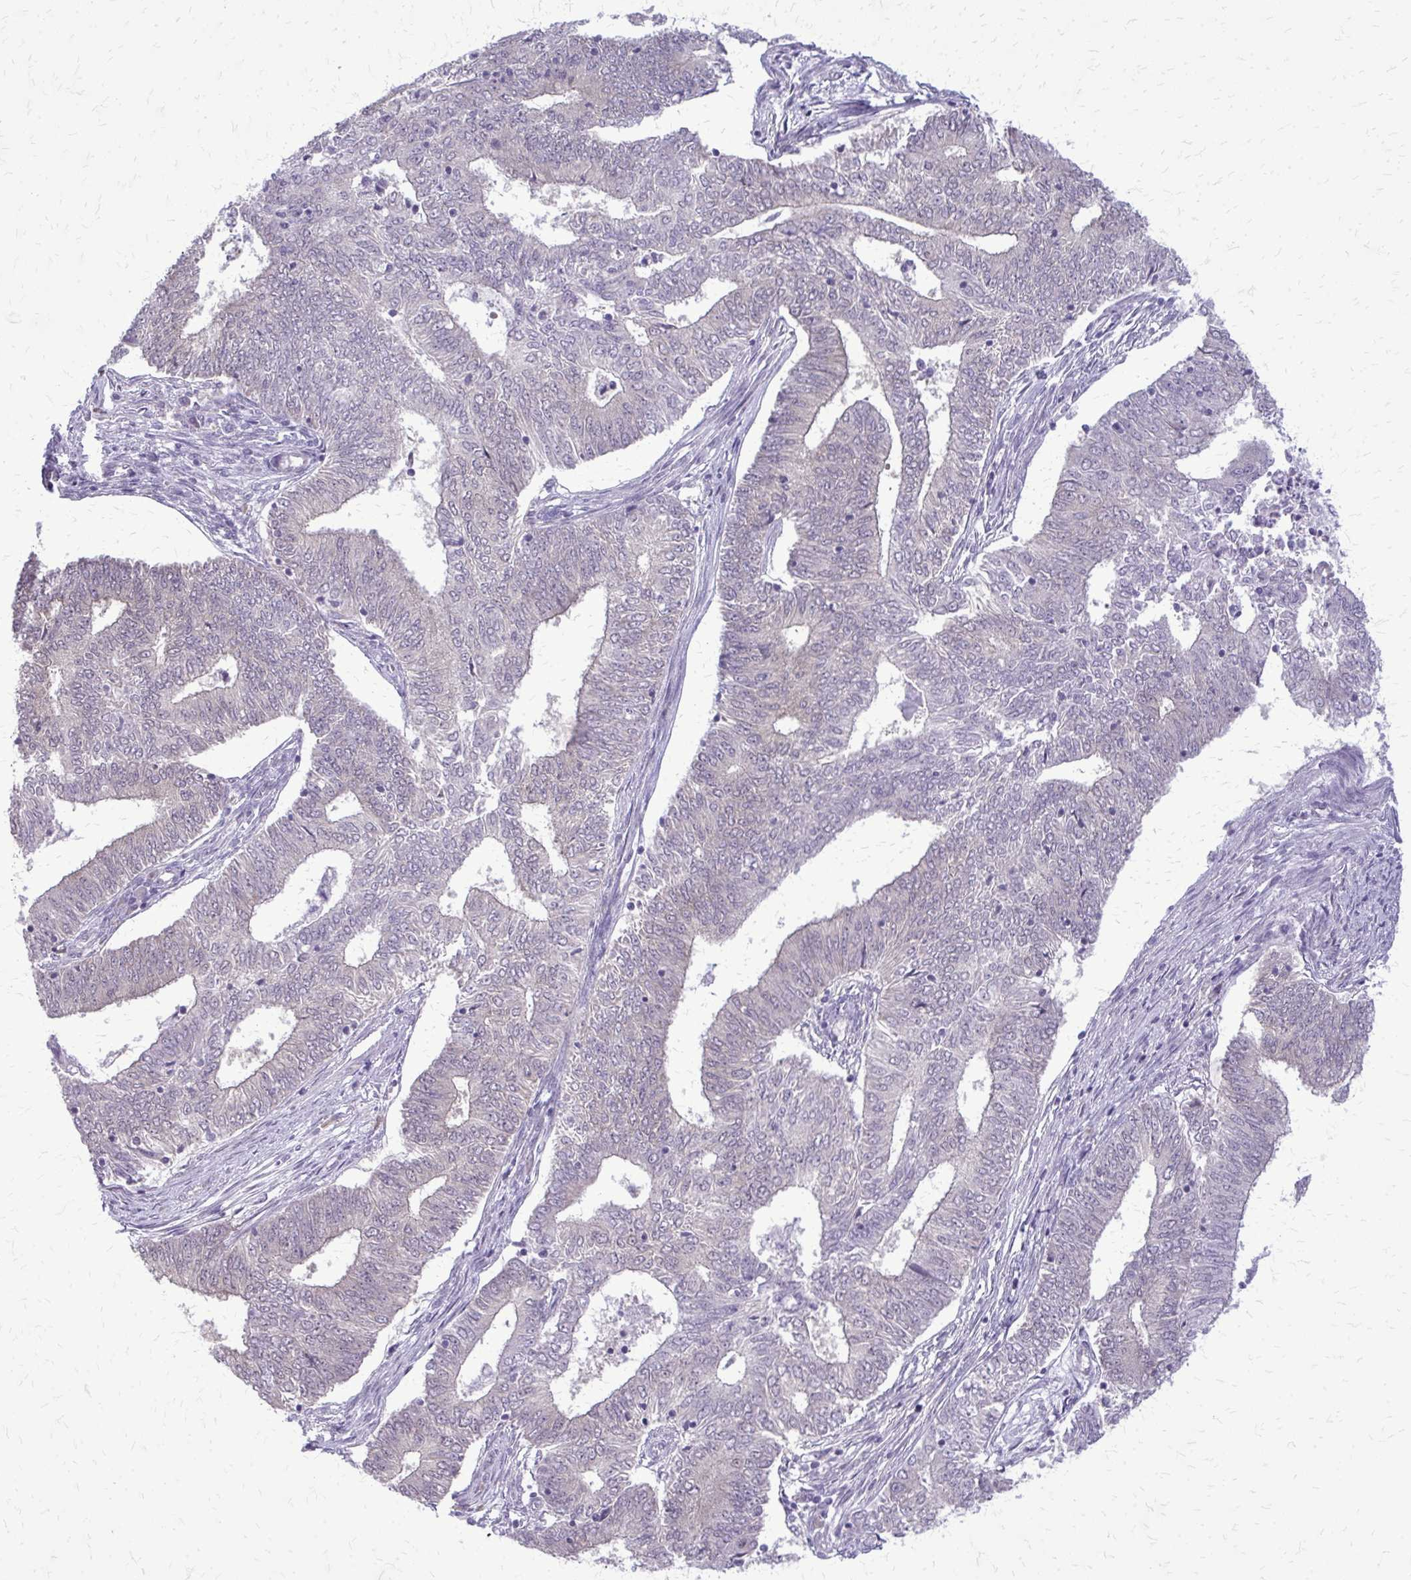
{"staining": {"intensity": "negative", "quantity": "none", "location": "none"}, "tissue": "endometrial cancer", "cell_type": "Tumor cells", "image_type": "cancer", "snomed": [{"axis": "morphology", "description": "Adenocarcinoma, NOS"}, {"axis": "topography", "description": "Endometrium"}], "caption": "DAB (3,3'-diaminobenzidine) immunohistochemical staining of human endometrial adenocarcinoma shows no significant expression in tumor cells. (Brightfield microscopy of DAB (3,3'-diaminobenzidine) immunohistochemistry (IHC) at high magnification).", "gene": "PLCB1", "patient": {"sex": "female", "age": 62}}